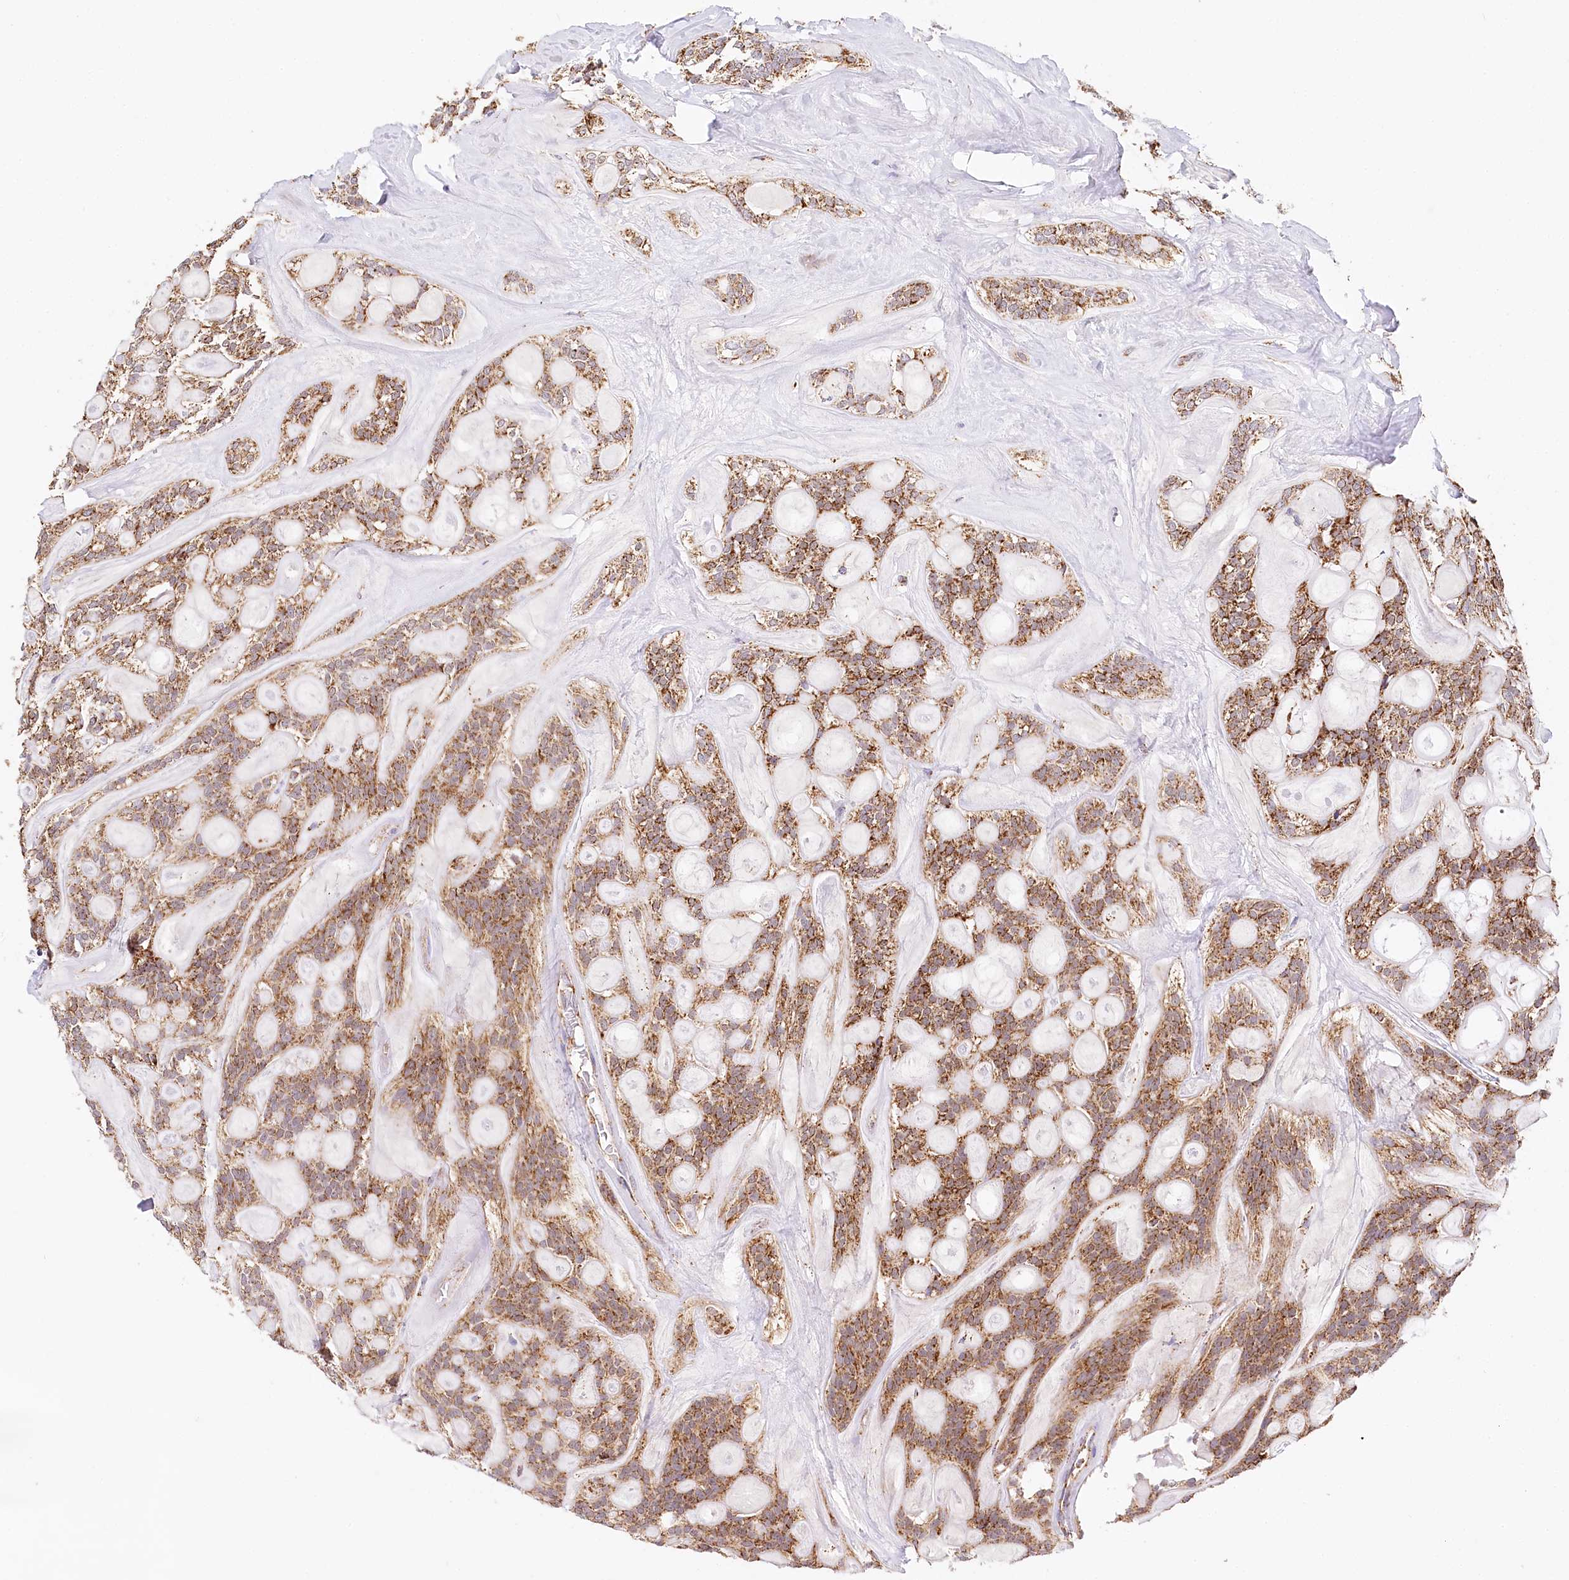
{"staining": {"intensity": "moderate", "quantity": ">75%", "location": "cytoplasmic/membranous"}, "tissue": "head and neck cancer", "cell_type": "Tumor cells", "image_type": "cancer", "snomed": [{"axis": "morphology", "description": "Adenocarcinoma, NOS"}, {"axis": "topography", "description": "Head-Neck"}], "caption": "Head and neck cancer tissue displays moderate cytoplasmic/membranous expression in approximately >75% of tumor cells Using DAB (3,3'-diaminobenzidine) (brown) and hematoxylin (blue) stains, captured at high magnification using brightfield microscopy.", "gene": "LSS", "patient": {"sex": "male", "age": 66}}